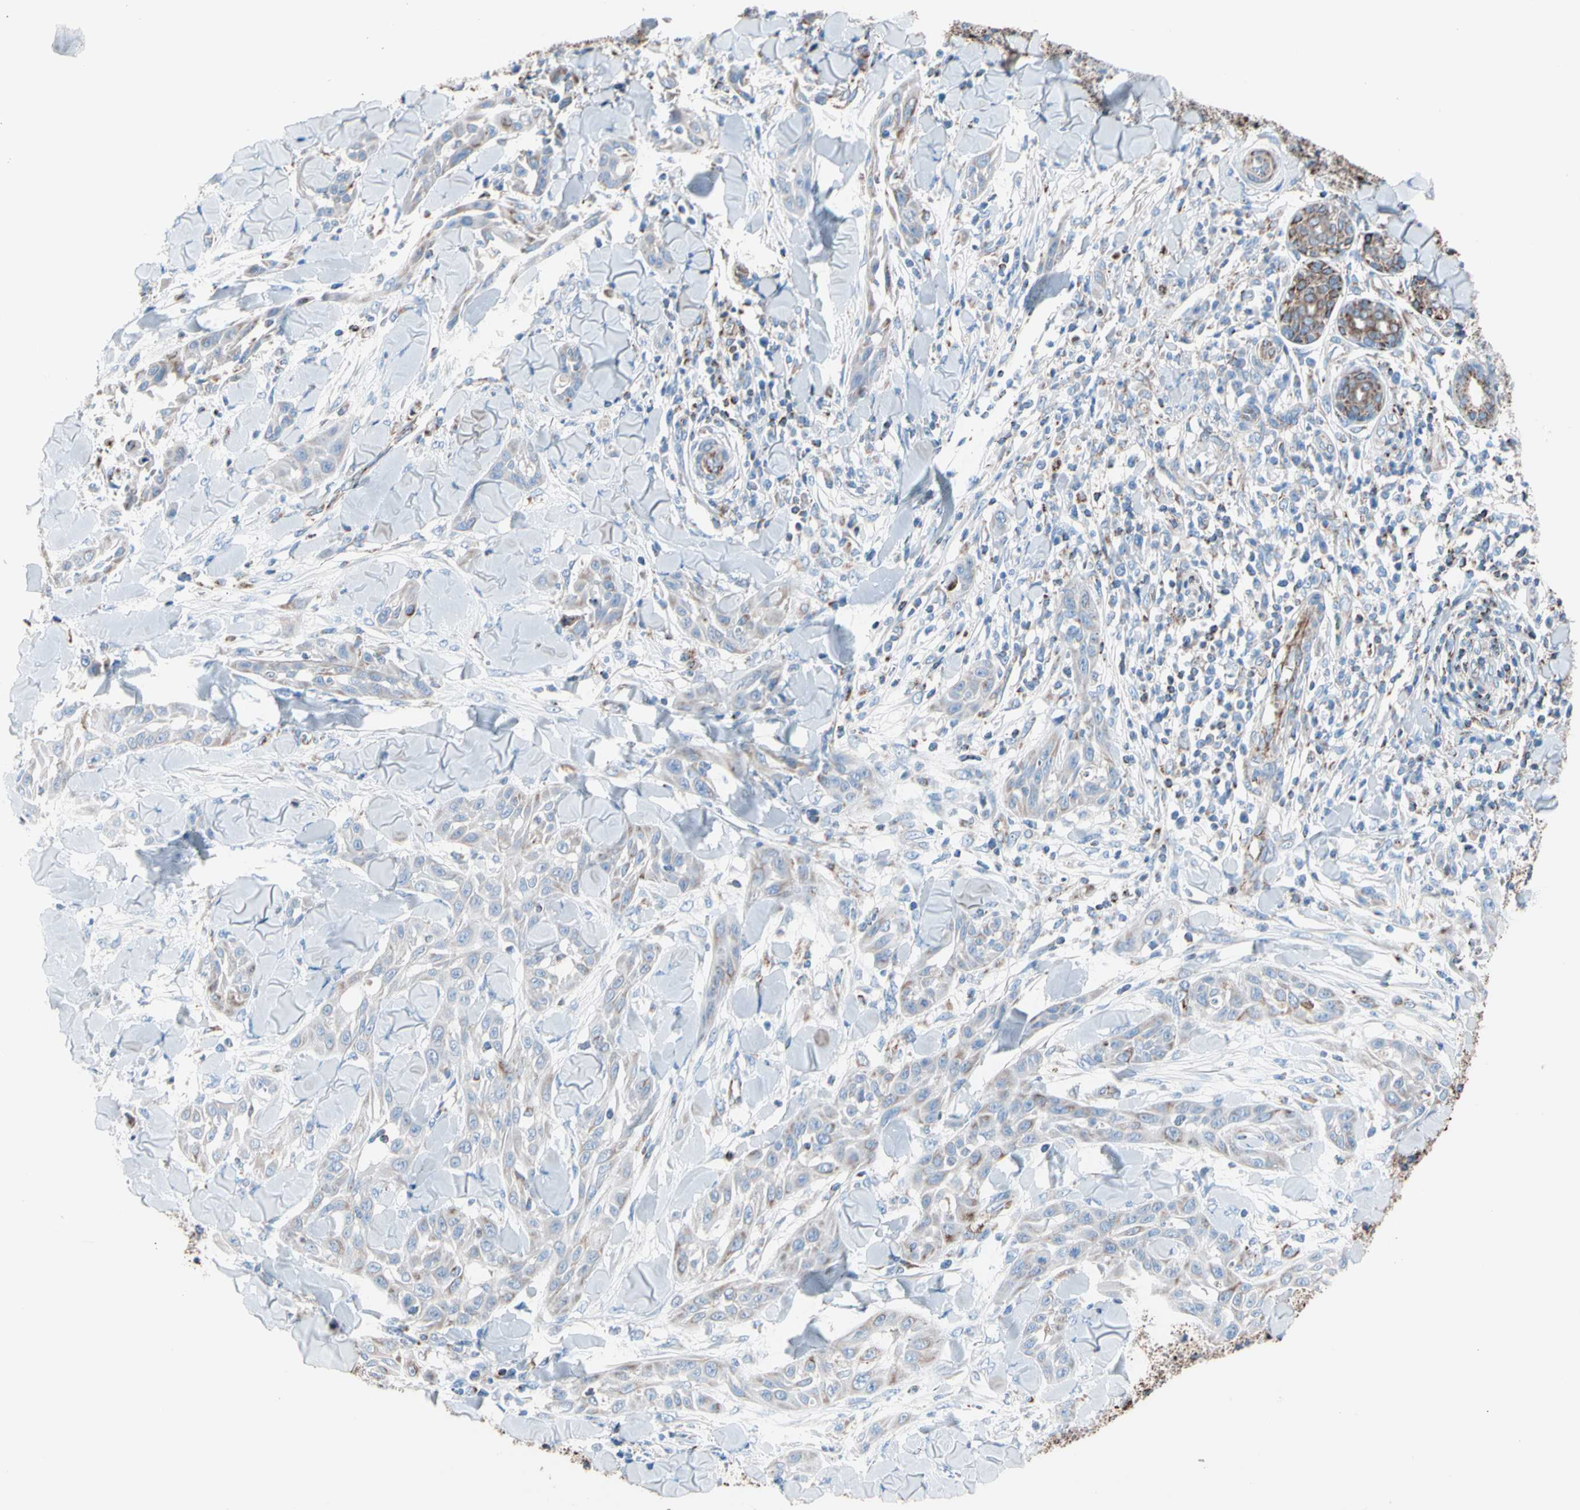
{"staining": {"intensity": "strong", "quantity": "<25%", "location": "cytoplasmic/membranous"}, "tissue": "skin cancer", "cell_type": "Tumor cells", "image_type": "cancer", "snomed": [{"axis": "morphology", "description": "Squamous cell carcinoma, NOS"}, {"axis": "topography", "description": "Skin"}], "caption": "IHC image of skin cancer stained for a protein (brown), which reveals medium levels of strong cytoplasmic/membranous staining in approximately <25% of tumor cells.", "gene": "HK1", "patient": {"sex": "male", "age": 24}}